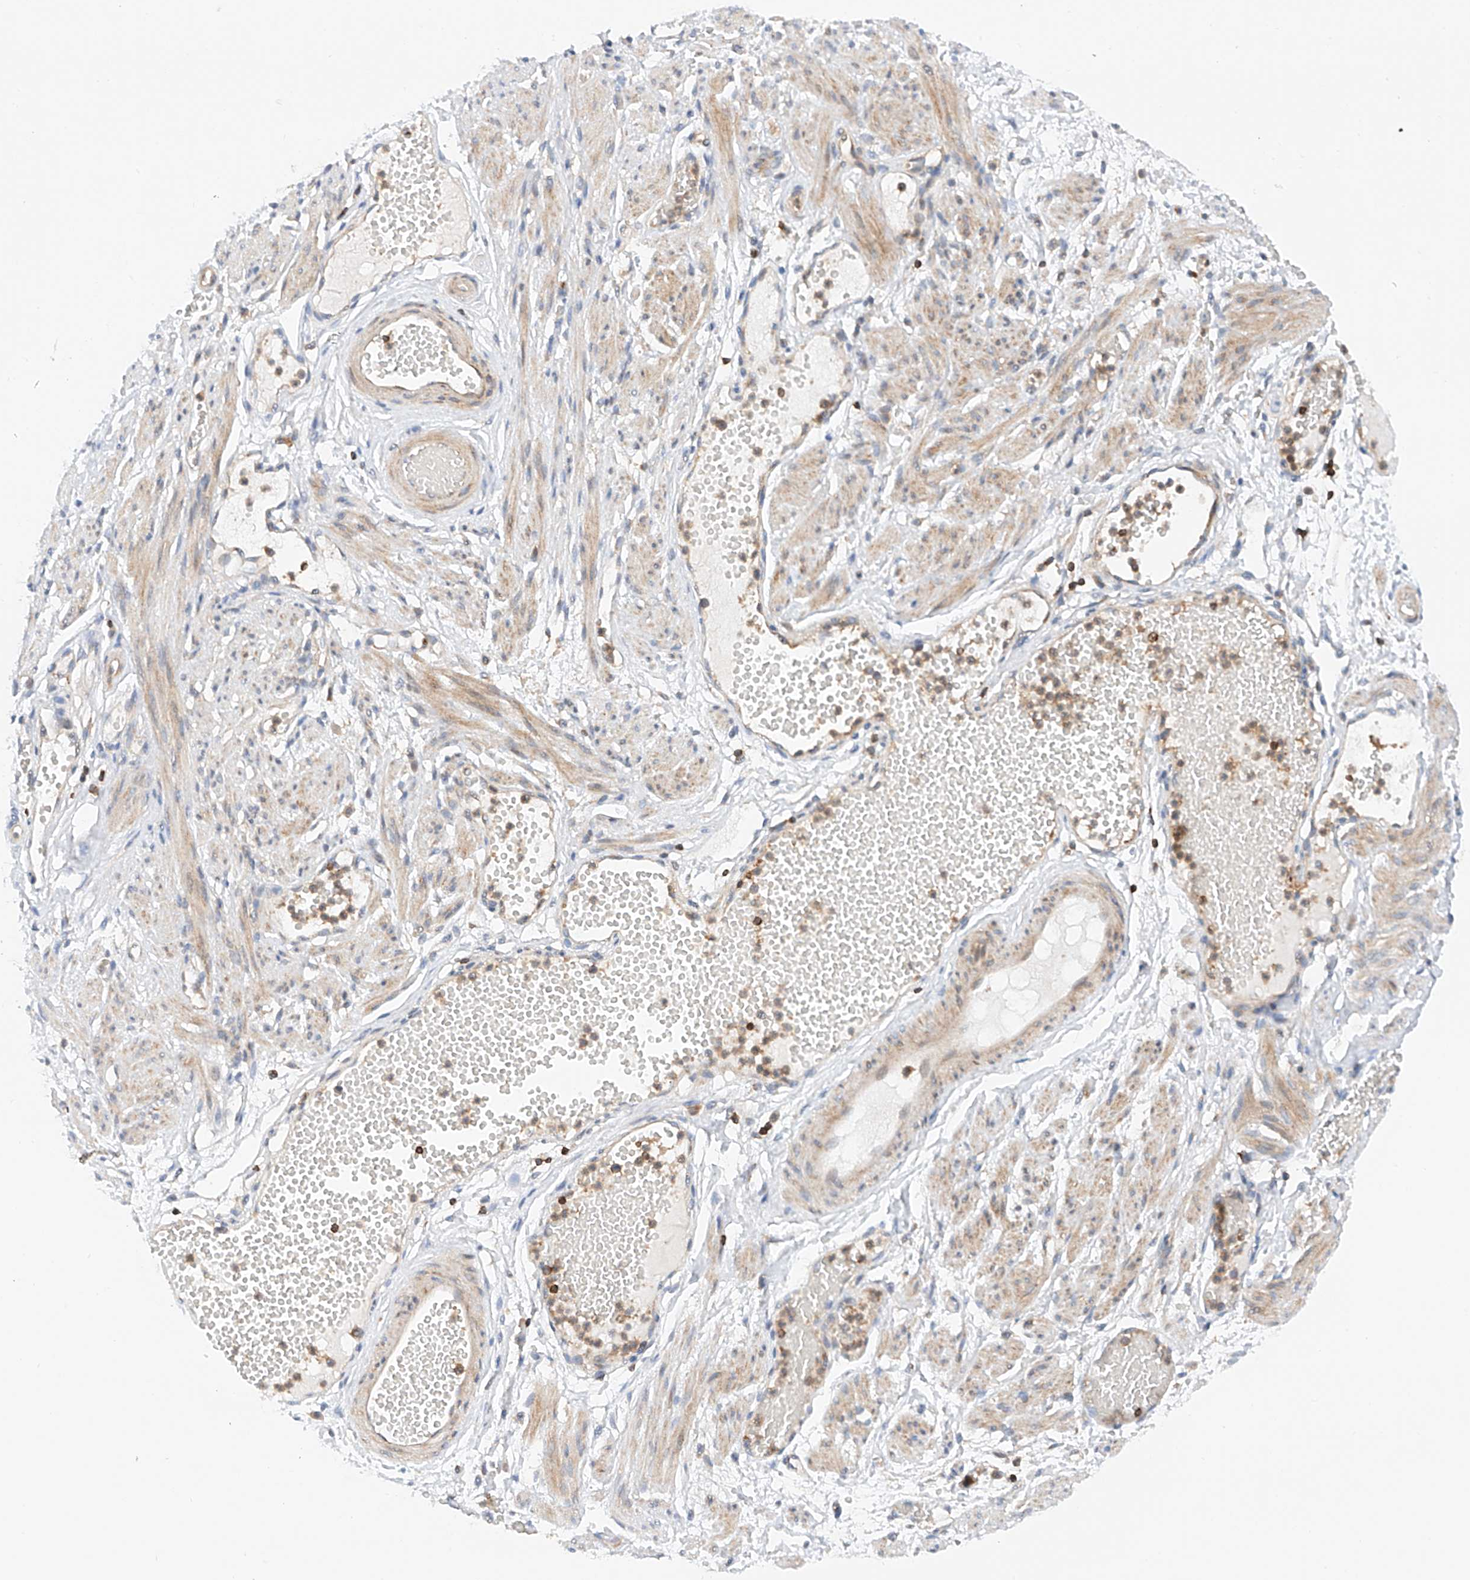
{"staining": {"intensity": "moderate", "quantity": "25%-75%", "location": "cytoplasmic/membranous"}, "tissue": "soft tissue", "cell_type": "Chondrocytes", "image_type": "normal", "snomed": [{"axis": "morphology", "description": "Normal tissue, NOS"}, {"axis": "topography", "description": "Smooth muscle"}, {"axis": "topography", "description": "Peripheral nerve tissue"}], "caption": "IHC histopathology image of normal soft tissue: human soft tissue stained using IHC demonstrates medium levels of moderate protein expression localized specifically in the cytoplasmic/membranous of chondrocytes, appearing as a cytoplasmic/membranous brown color.", "gene": "MFN2", "patient": {"sex": "female", "age": 39}}